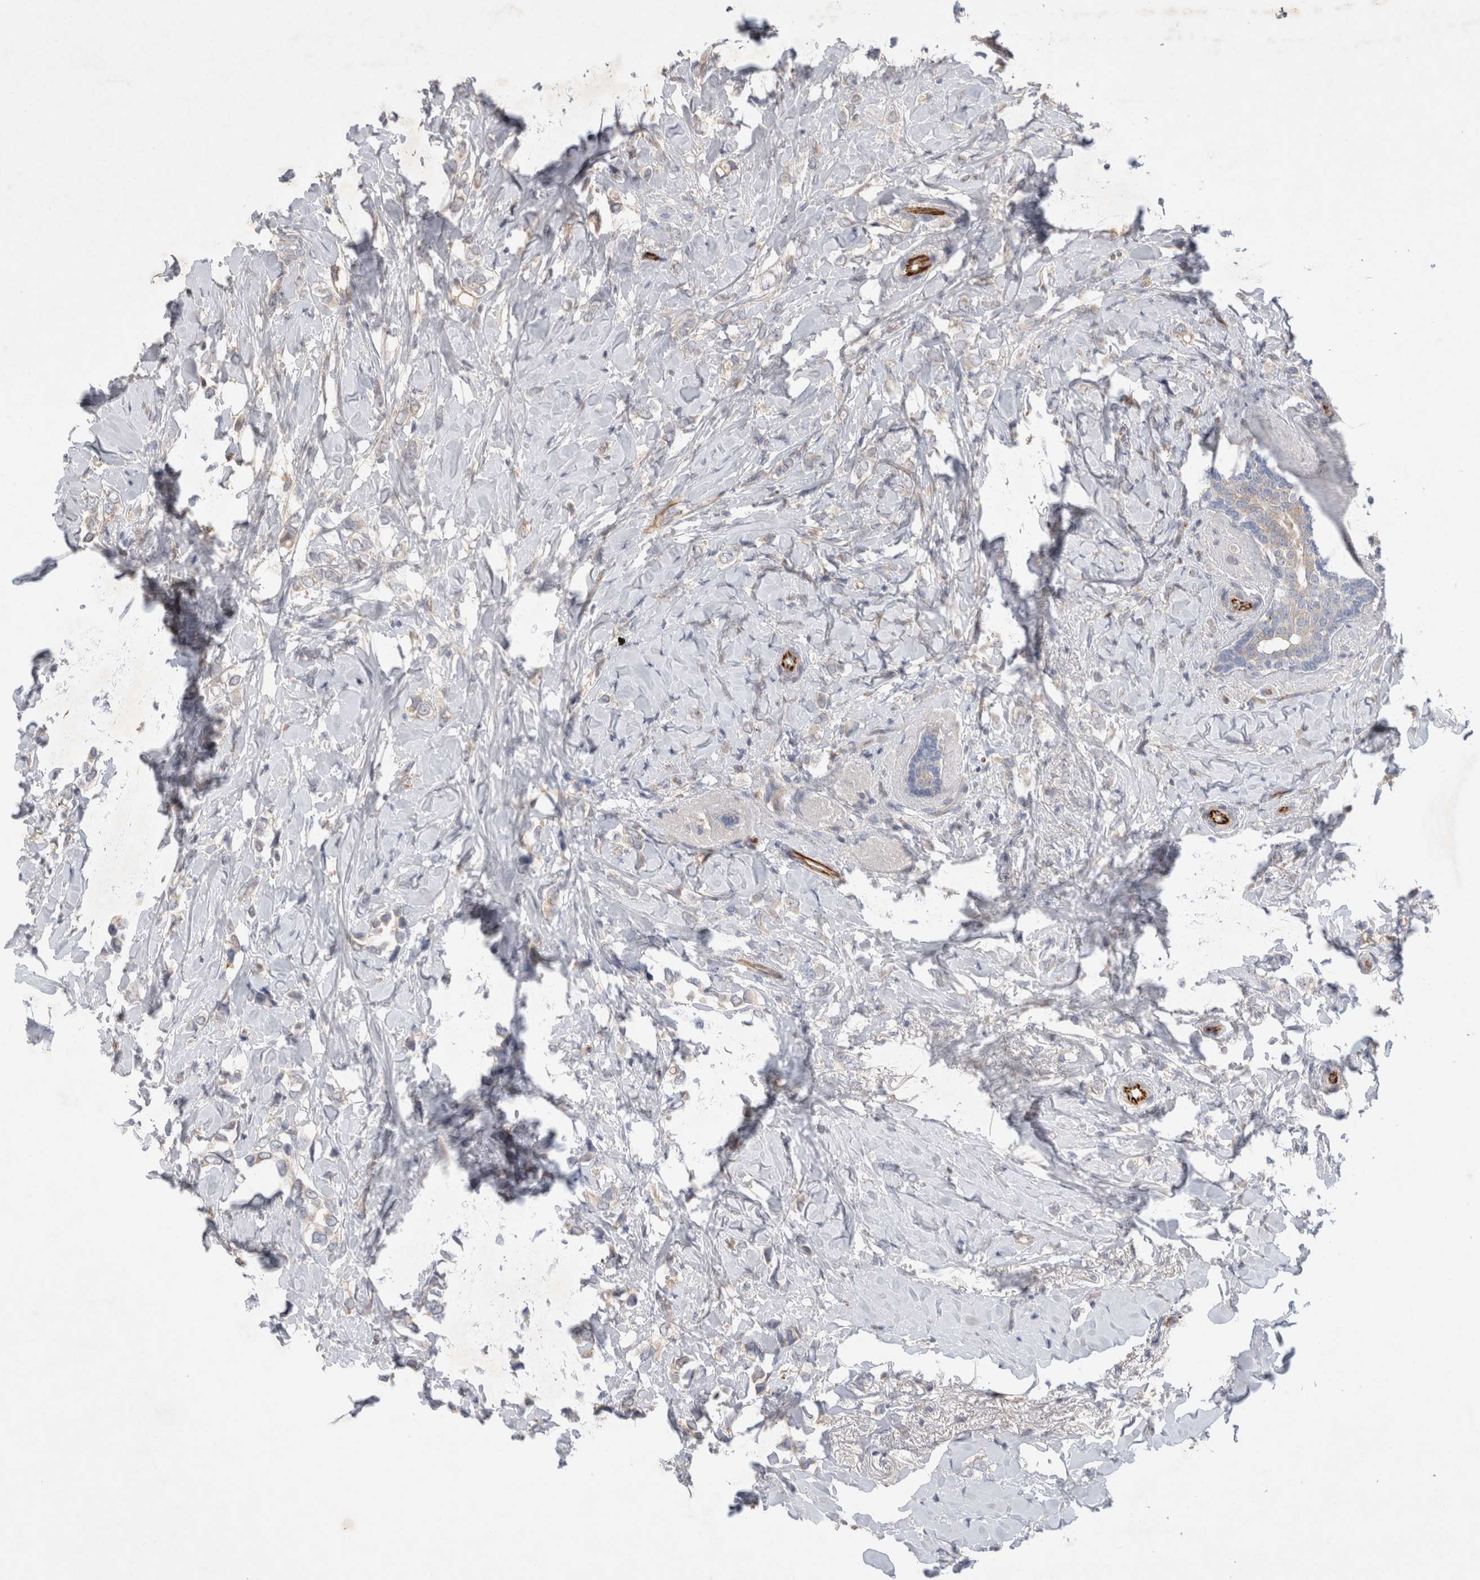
{"staining": {"intensity": "negative", "quantity": "none", "location": "none"}, "tissue": "breast cancer", "cell_type": "Tumor cells", "image_type": "cancer", "snomed": [{"axis": "morphology", "description": "Normal tissue, NOS"}, {"axis": "morphology", "description": "Lobular carcinoma"}, {"axis": "topography", "description": "Breast"}], "caption": "An image of human breast lobular carcinoma is negative for staining in tumor cells.", "gene": "NMU", "patient": {"sex": "female", "age": 47}}